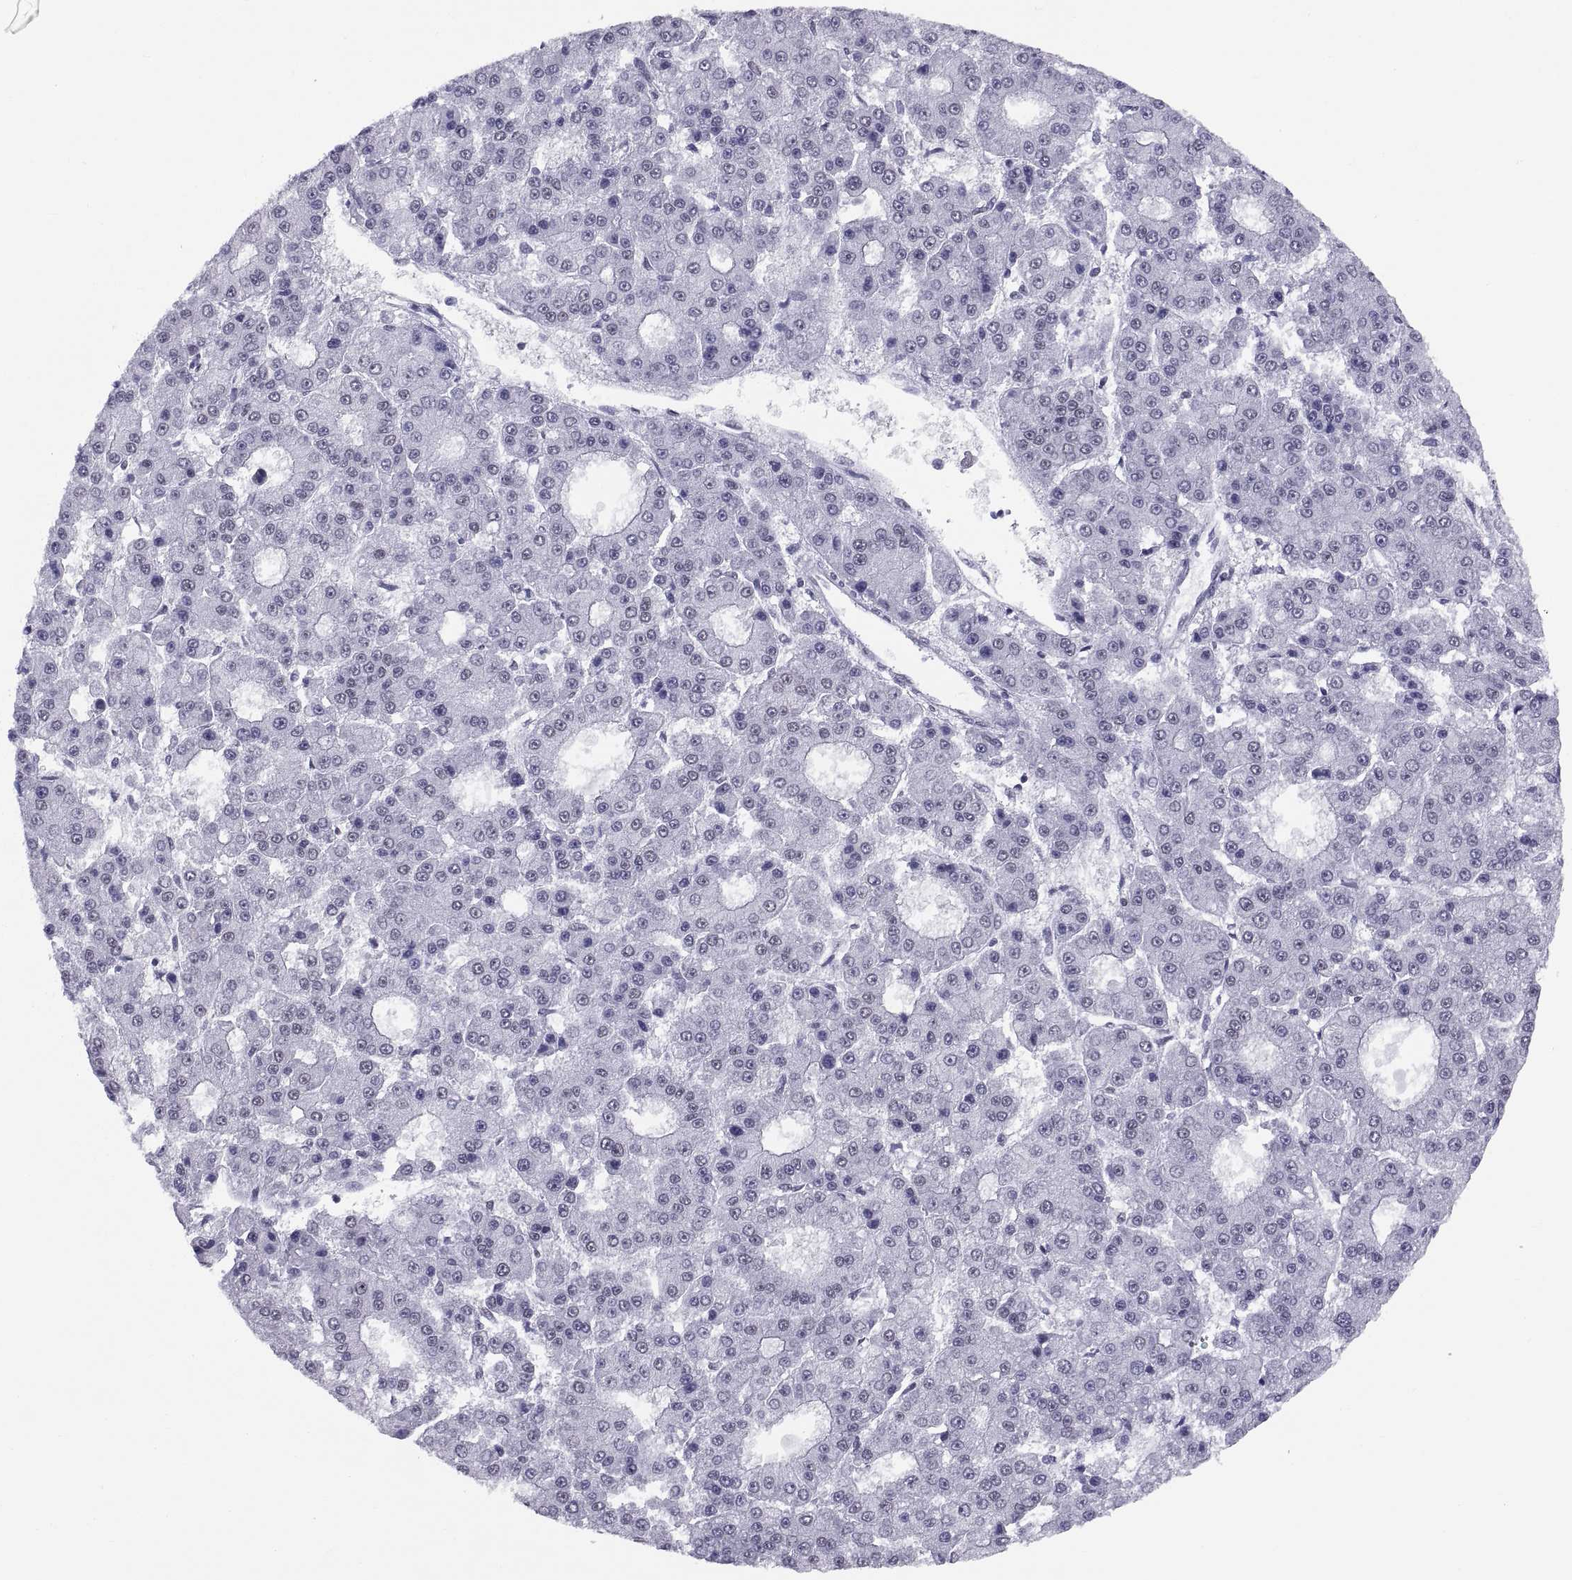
{"staining": {"intensity": "negative", "quantity": "none", "location": "none"}, "tissue": "liver cancer", "cell_type": "Tumor cells", "image_type": "cancer", "snomed": [{"axis": "morphology", "description": "Carcinoma, Hepatocellular, NOS"}, {"axis": "topography", "description": "Liver"}], "caption": "High power microscopy photomicrograph of an immunohistochemistry histopathology image of liver cancer (hepatocellular carcinoma), revealing no significant positivity in tumor cells.", "gene": "NEUROD6", "patient": {"sex": "male", "age": 70}}